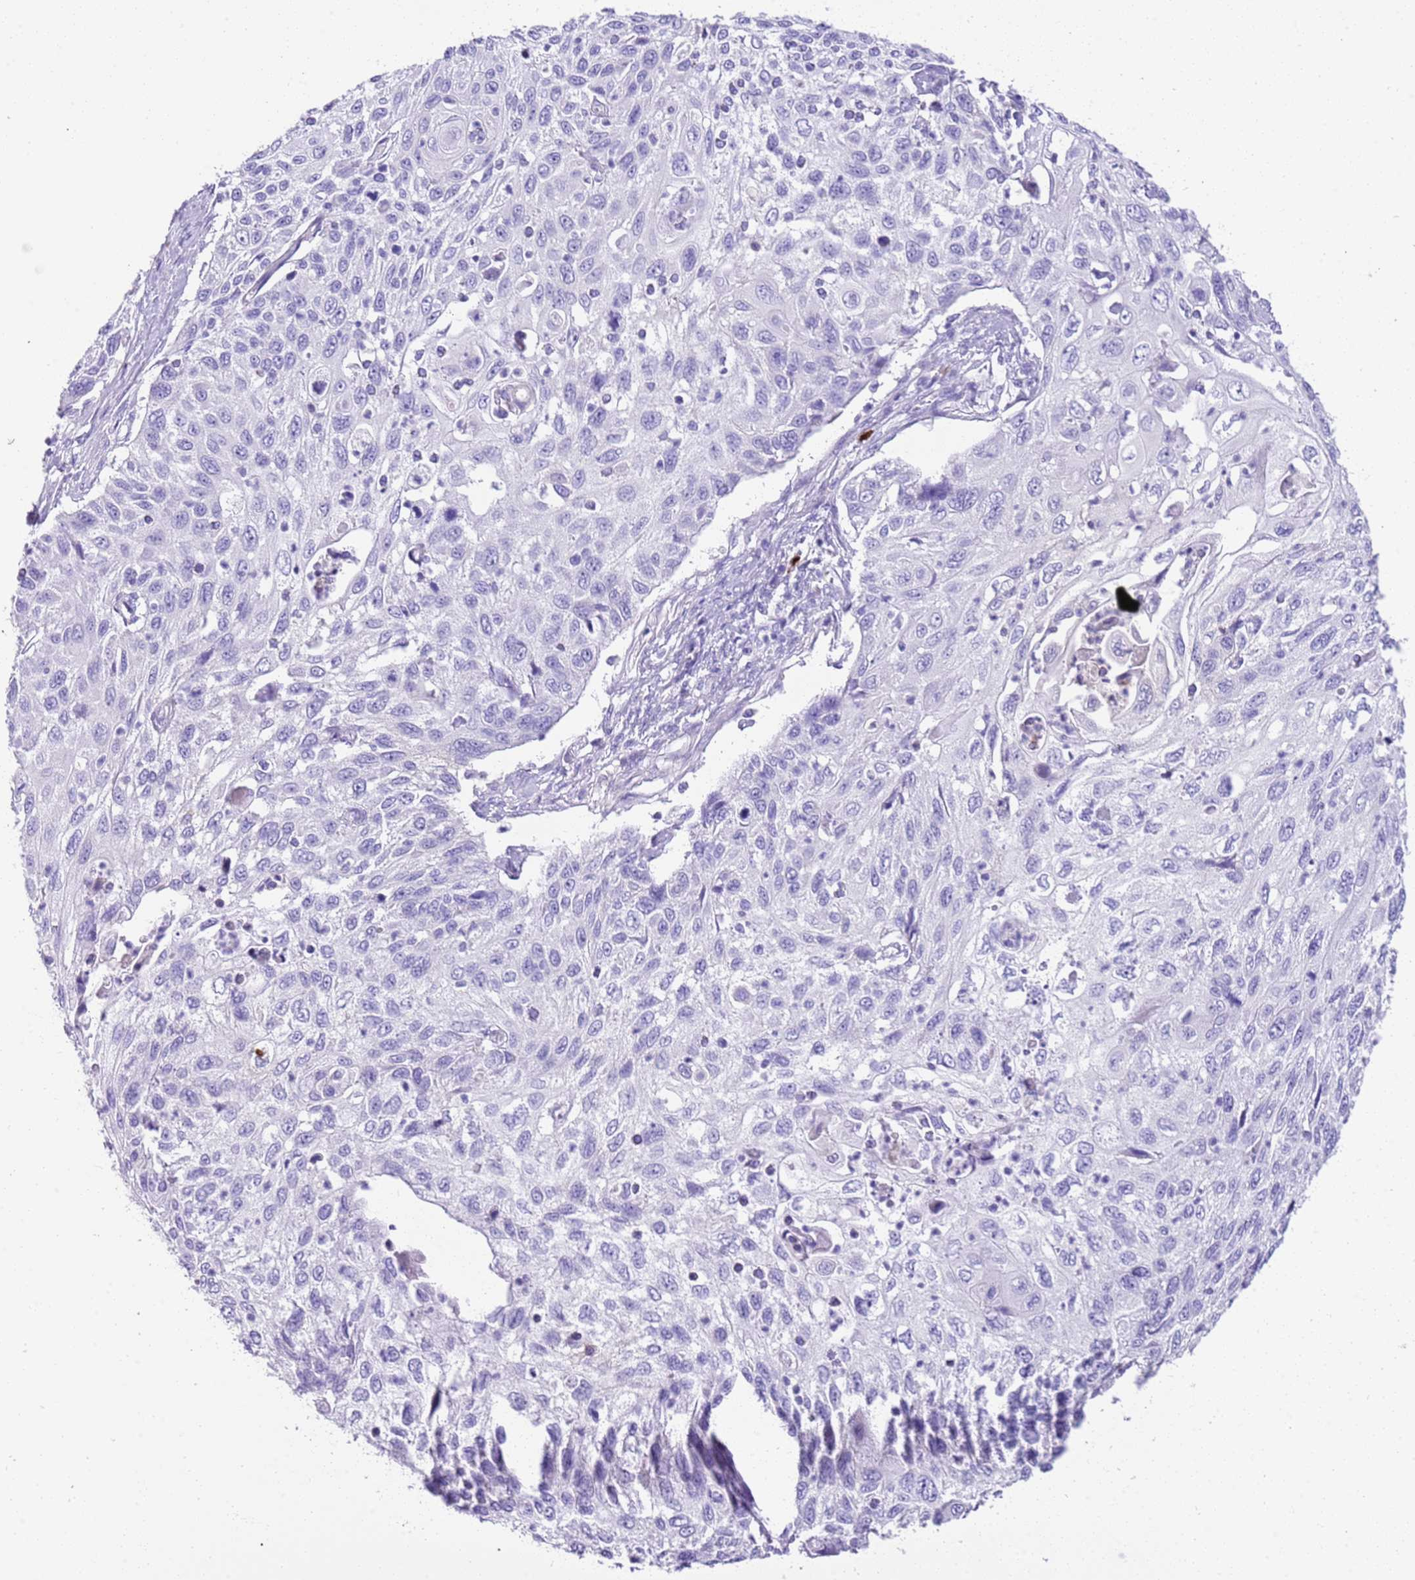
{"staining": {"intensity": "negative", "quantity": "none", "location": "none"}, "tissue": "cervical cancer", "cell_type": "Tumor cells", "image_type": "cancer", "snomed": [{"axis": "morphology", "description": "Squamous cell carcinoma, NOS"}, {"axis": "topography", "description": "Cervix"}], "caption": "Immunohistochemistry (IHC) of cervical squamous cell carcinoma exhibits no staining in tumor cells.", "gene": "IGKV3D-11", "patient": {"sex": "female", "age": 70}}